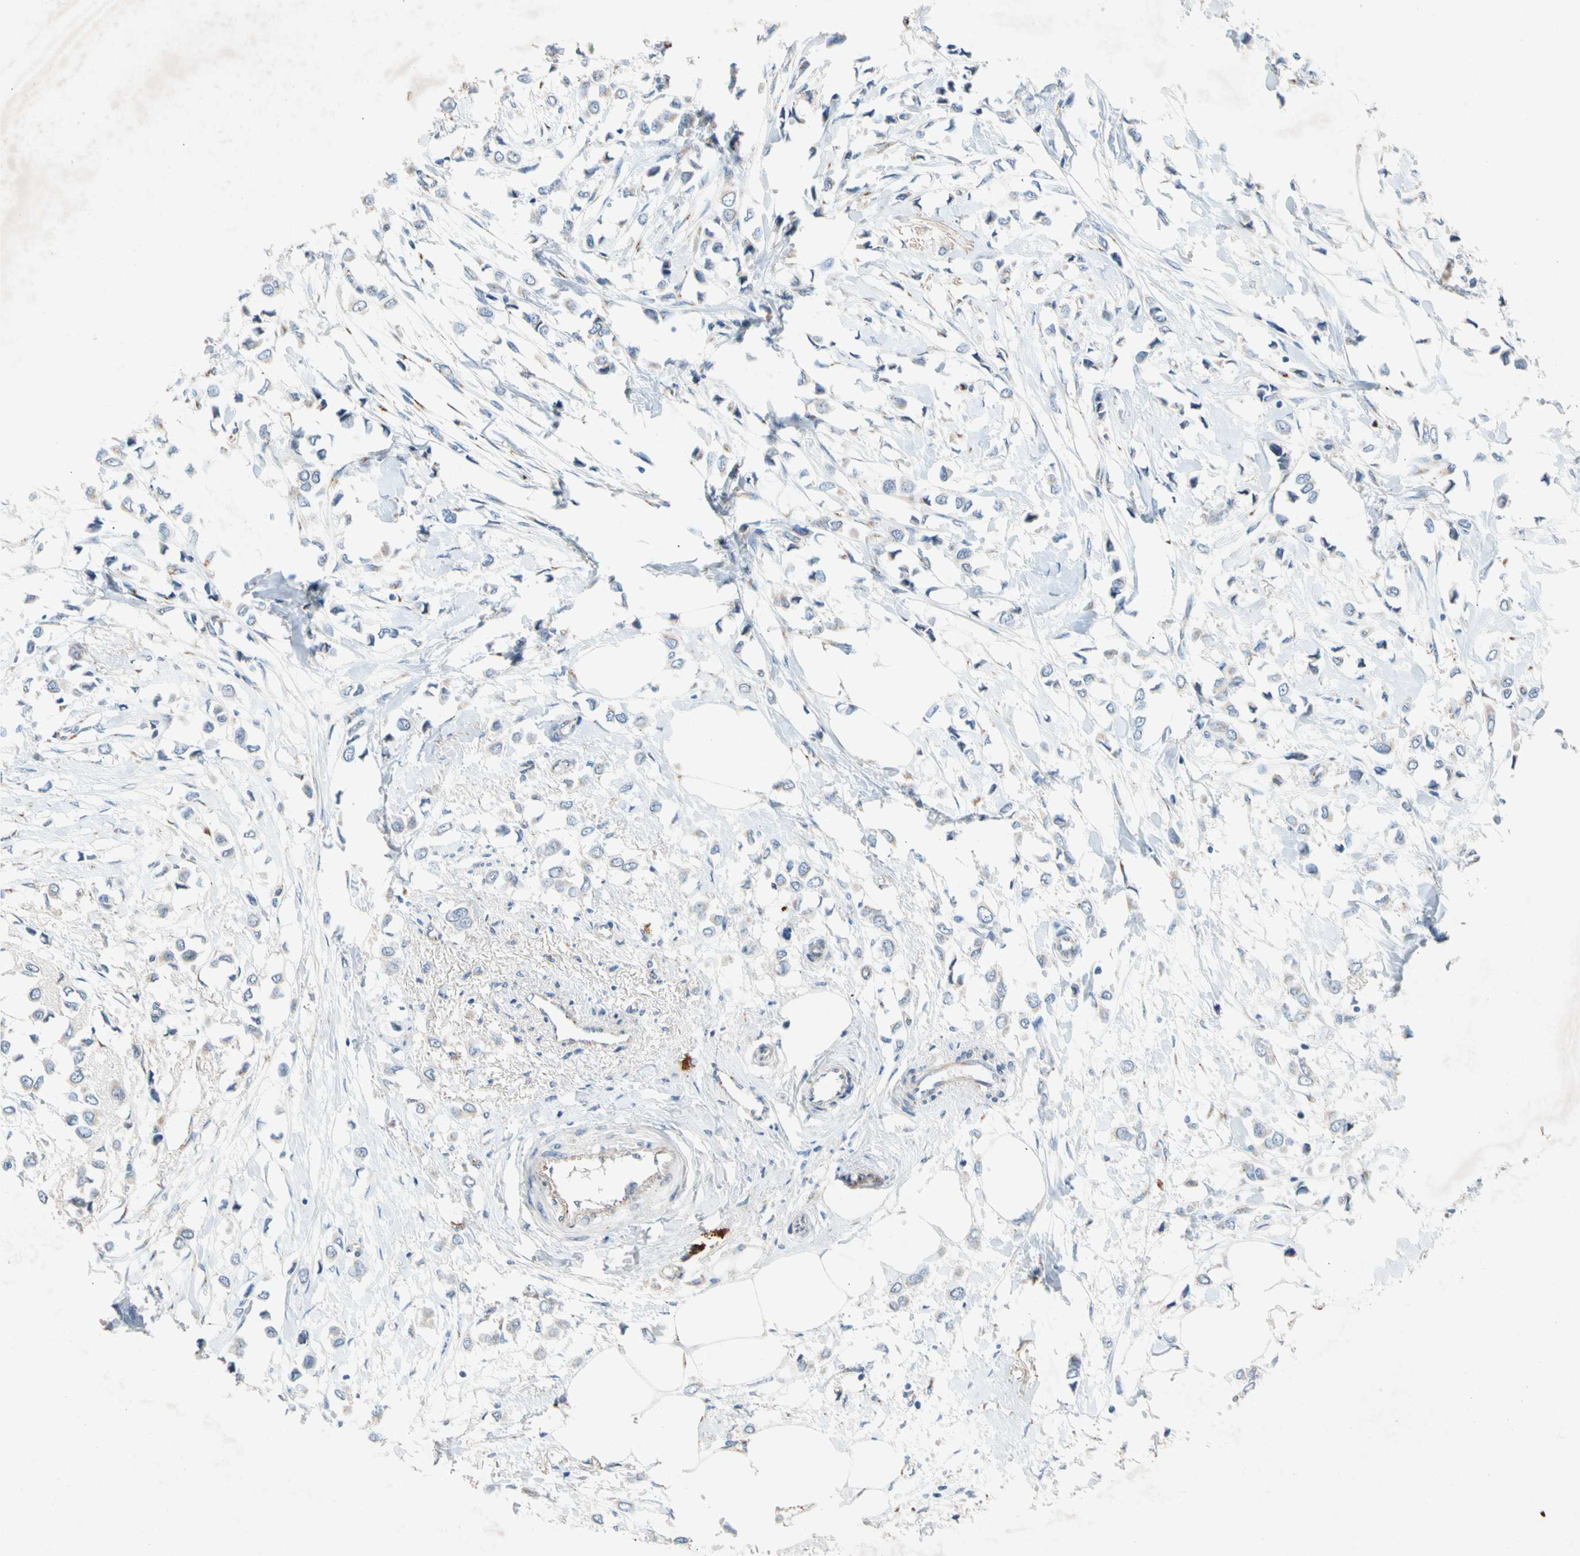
{"staining": {"intensity": "negative", "quantity": "none", "location": "none"}, "tissue": "breast cancer", "cell_type": "Tumor cells", "image_type": "cancer", "snomed": [{"axis": "morphology", "description": "Lobular carcinoma"}, {"axis": "topography", "description": "Breast"}], "caption": "Tumor cells show no significant protein positivity in lobular carcinoma (breast).", "gene": "GASK1B", "patient": {"sex": "female", "age": 51}}